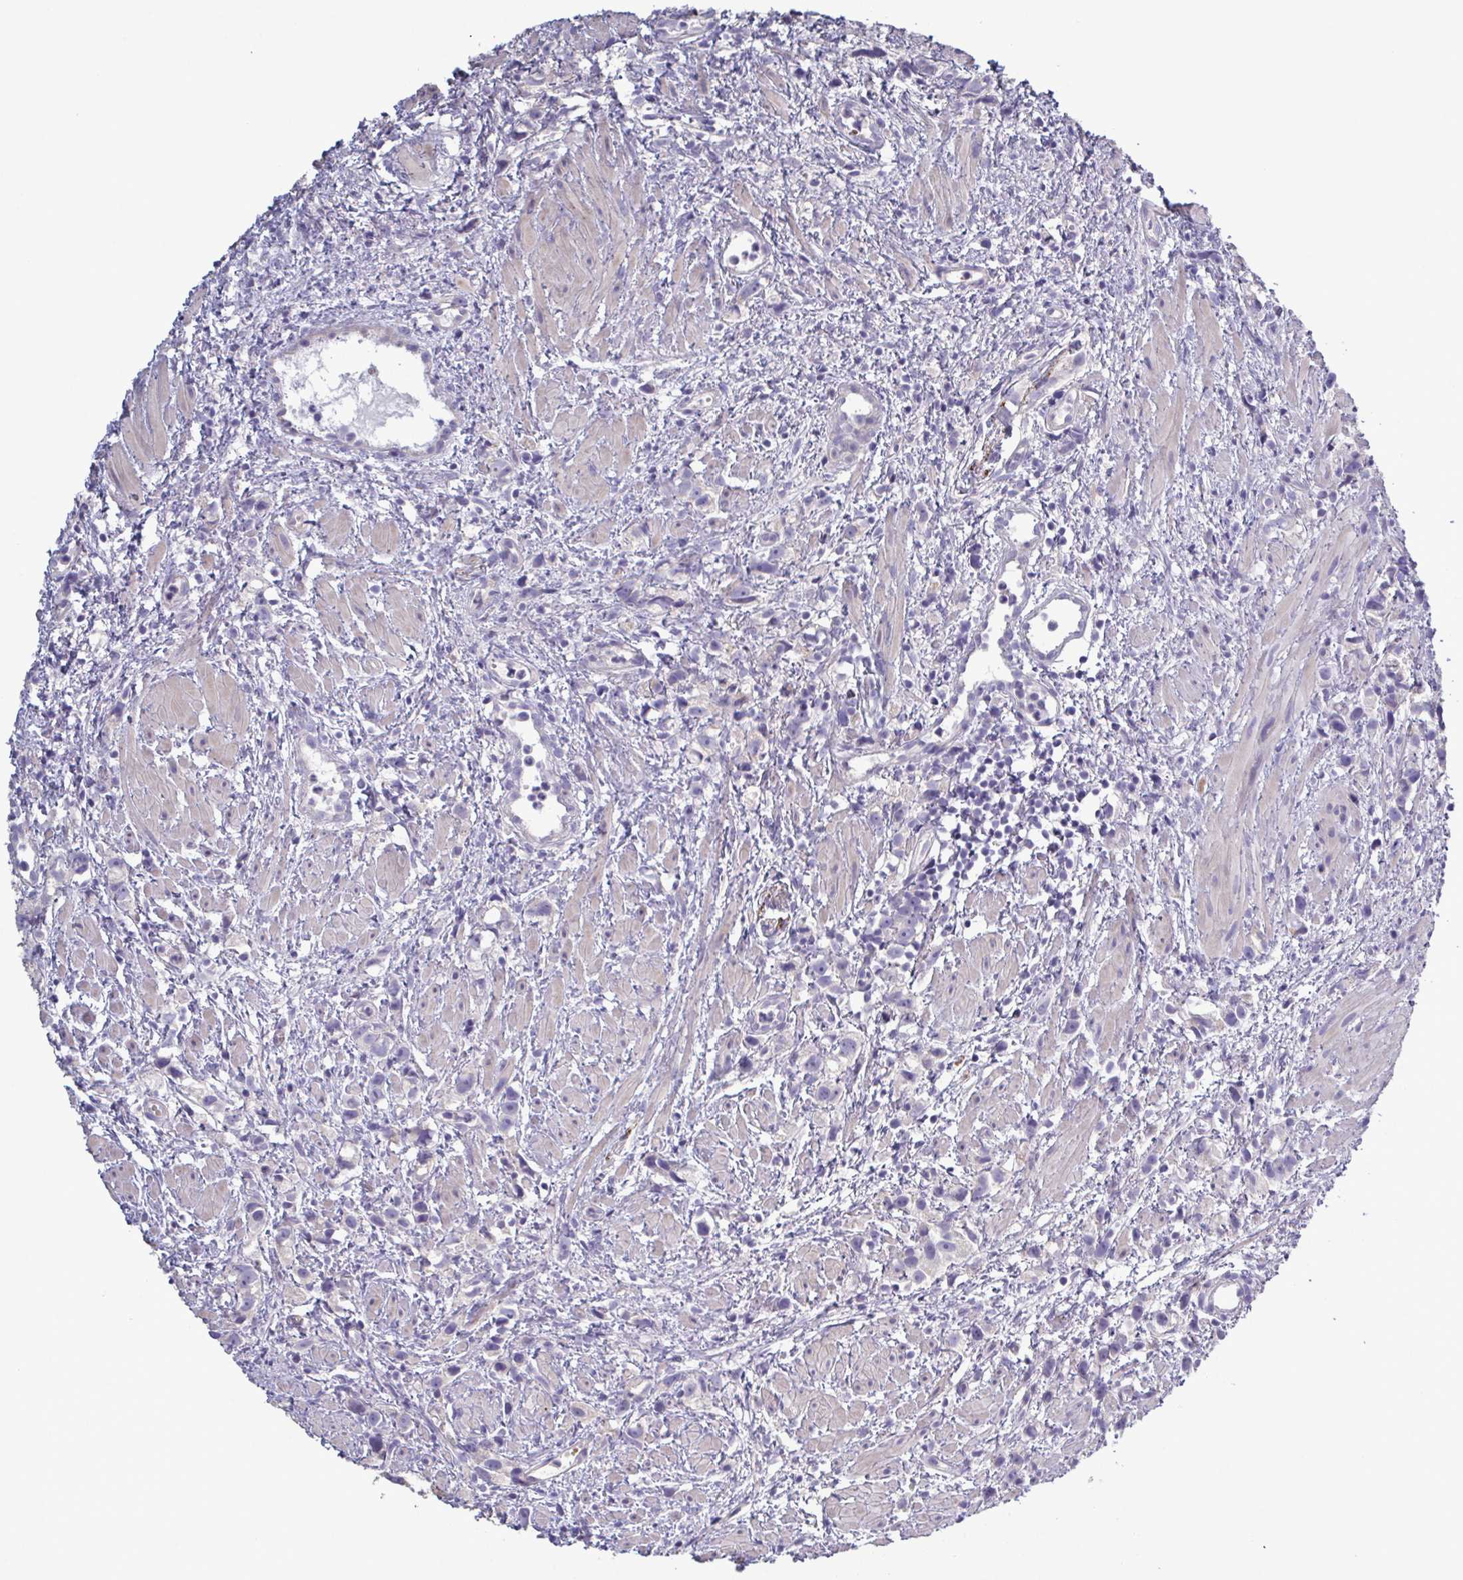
{"staining": {"intensity": "negative", "quantity": "none", "location": "none"}, "tissue": "prostate cancer", "cell_type": "Tumor cells", "image_type": "cancer", "snomed": [{"axis": "morphology", "description": "Adenocarcinoma, High grade"}, {"axis": "topography", "description": "Prostate"}], "caption": "This photomicrograph is of high-grade adenocarcinoma (prostate) stained with IHC to label a protein in brown with the nuclei are counter-stained blue. There is no staining in tumor cells.", "gene": "GLDC", "patient": {"sex": "male", "age": 75}}